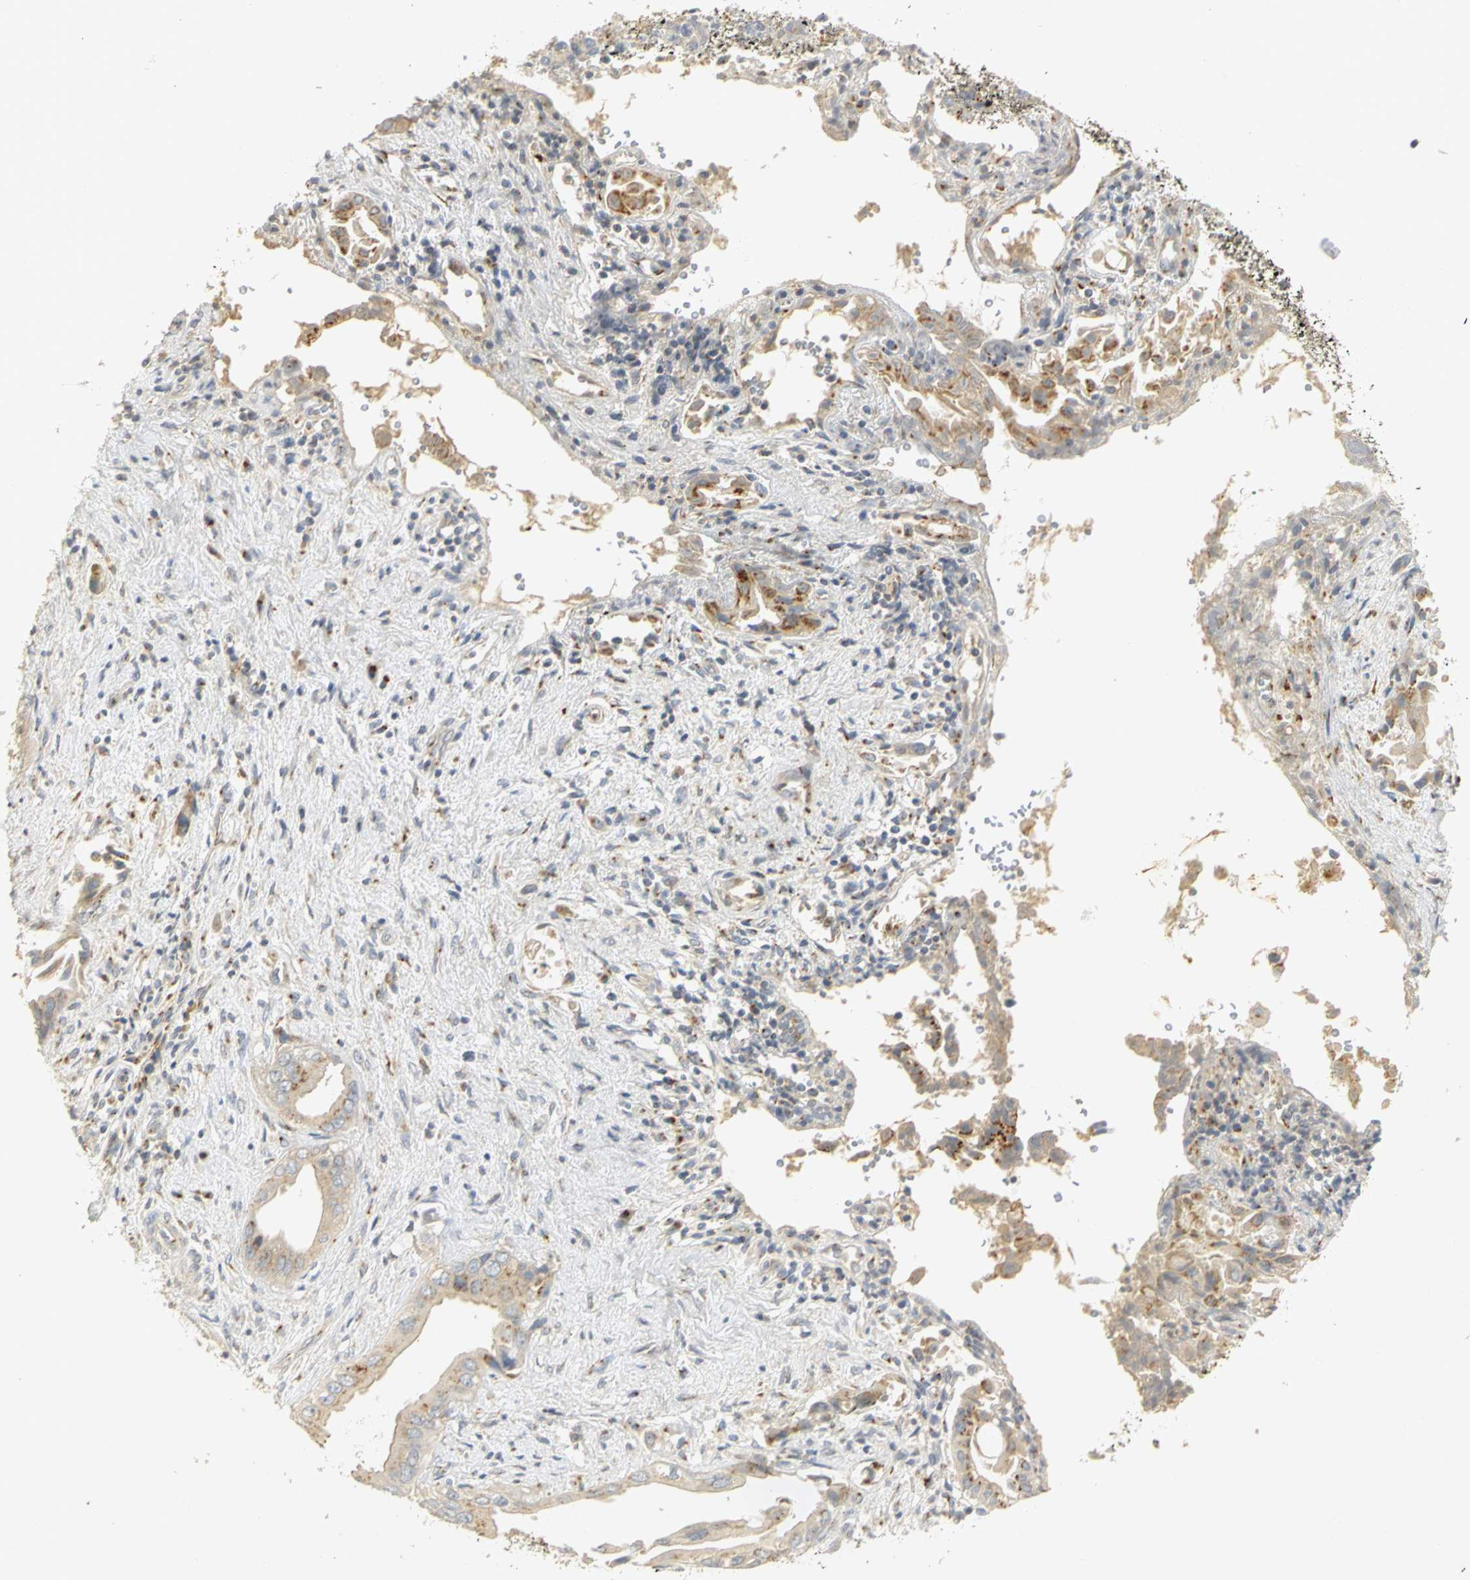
{"staining": {"intensity": "weak", "quantity": ">75%", "location": "cytoplasmic/membranous"}, "tissue": "liver cancer", "cell_type": "Tumor cells", "image_type": "cancer", "snomed": [{"axis": "morphology", "description": "Cholangiocarcinoma"}, {"axis": "topography", "description": "Liver"}], "caption": "Liver cholangiocarcinoma stained with DAB (3,3'-diaminobenzidine) immunohistochemistry (IHC) shows low levels of weak cytoplasmic/membranous staining in about >75% of tumor cells. (Stains: DAB in brown, nuclei in blue, Microscopy: brightfield microscopy at high magnification).", "gene": "TM9SF2", "patient": {"sex": "male", "age": 58}}